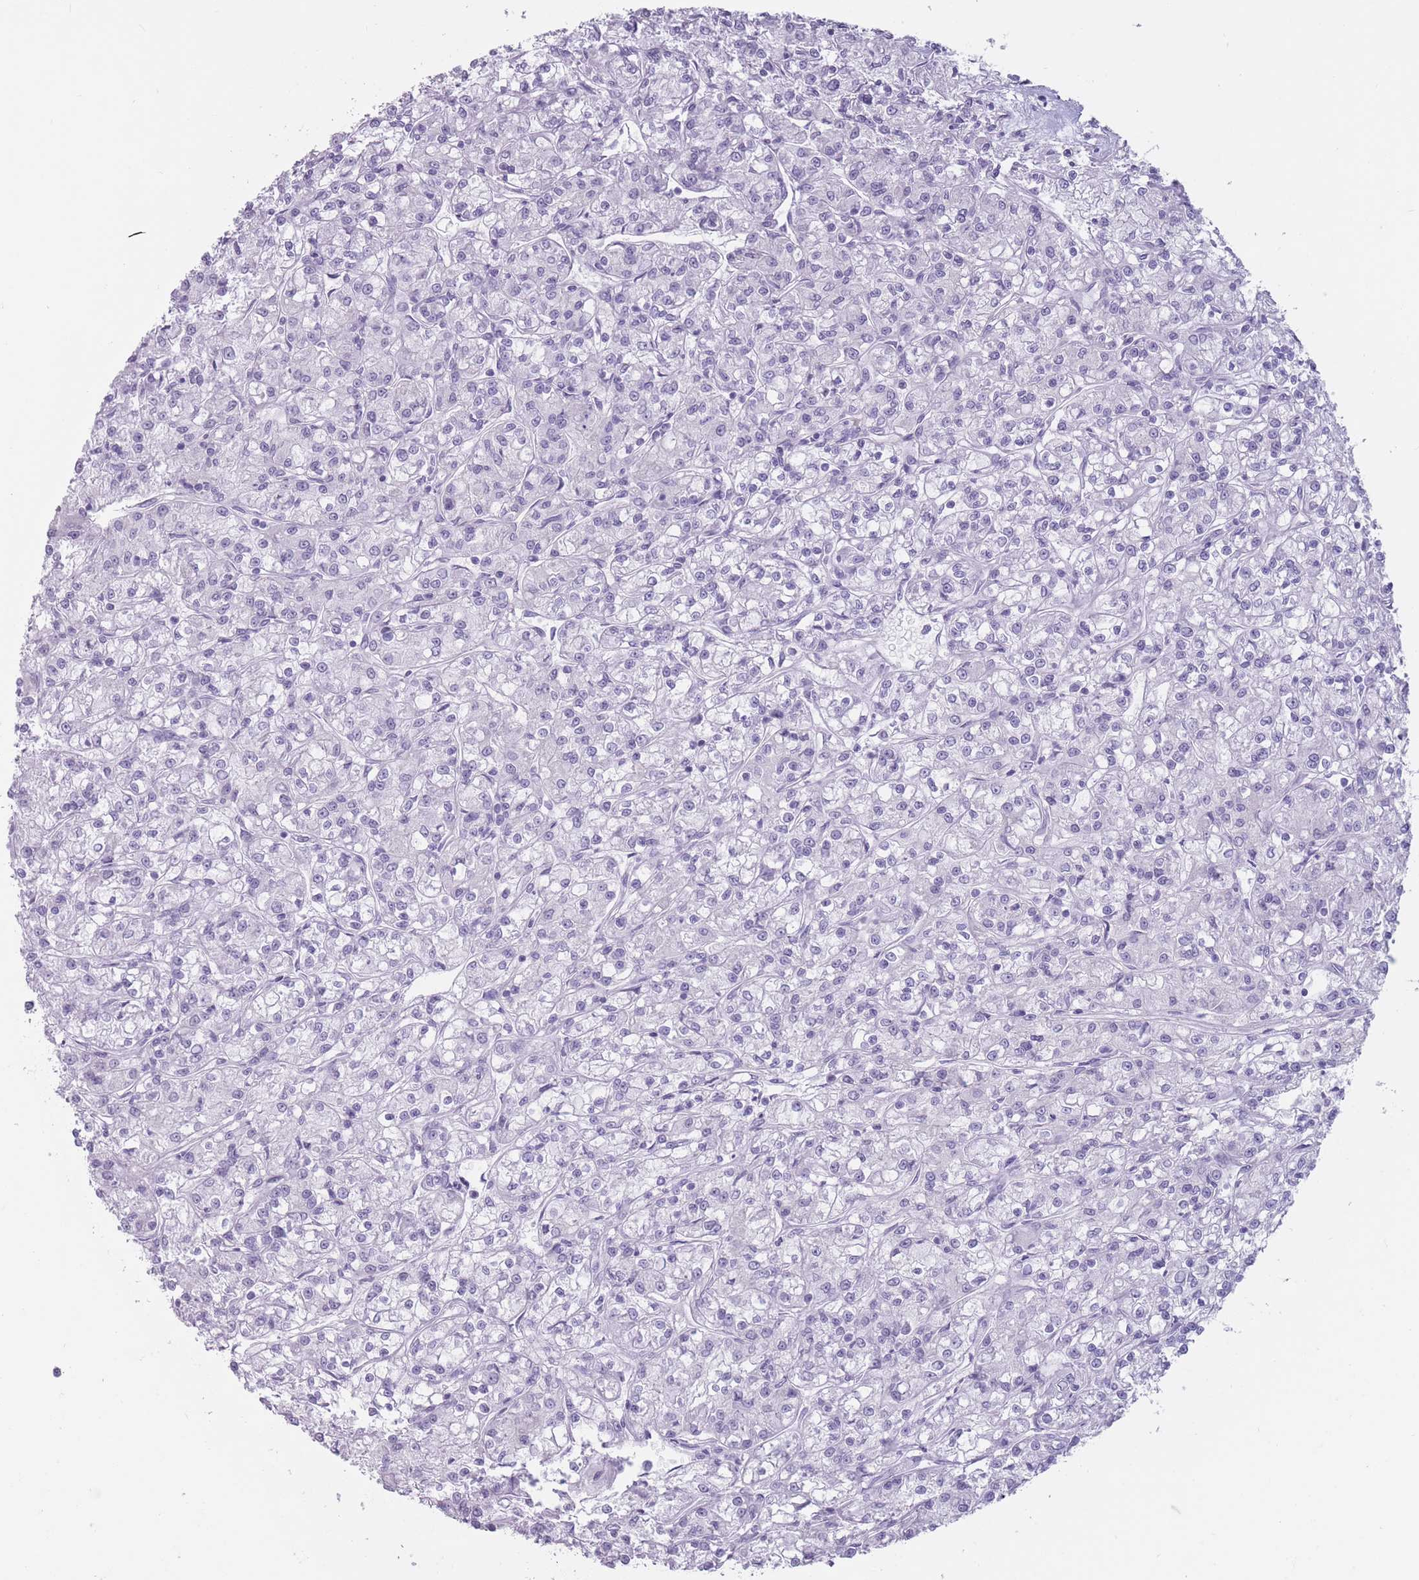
{"staining": {"intensity": "negative", "quantity": "none", "location": "none"}, "tissue": "renal cancer", "cell_type": "Tumor cells", "image_type": "cancer", "snomed": [{"axis": "morphology", "description": "Adenocarcinoma, NOS"}, {"axis": "topography", "description": "Kidney"}], "caption": "High power microscopy micrograph of an immunohistochemistry (IHC) image of renal adenocarcinoma, revealing no significant expression in tumor cells. (IHC, brightfield microscopy, high magnification).", "gene": "PNMA3", "patient": {"sex": "female", "age": 59}}